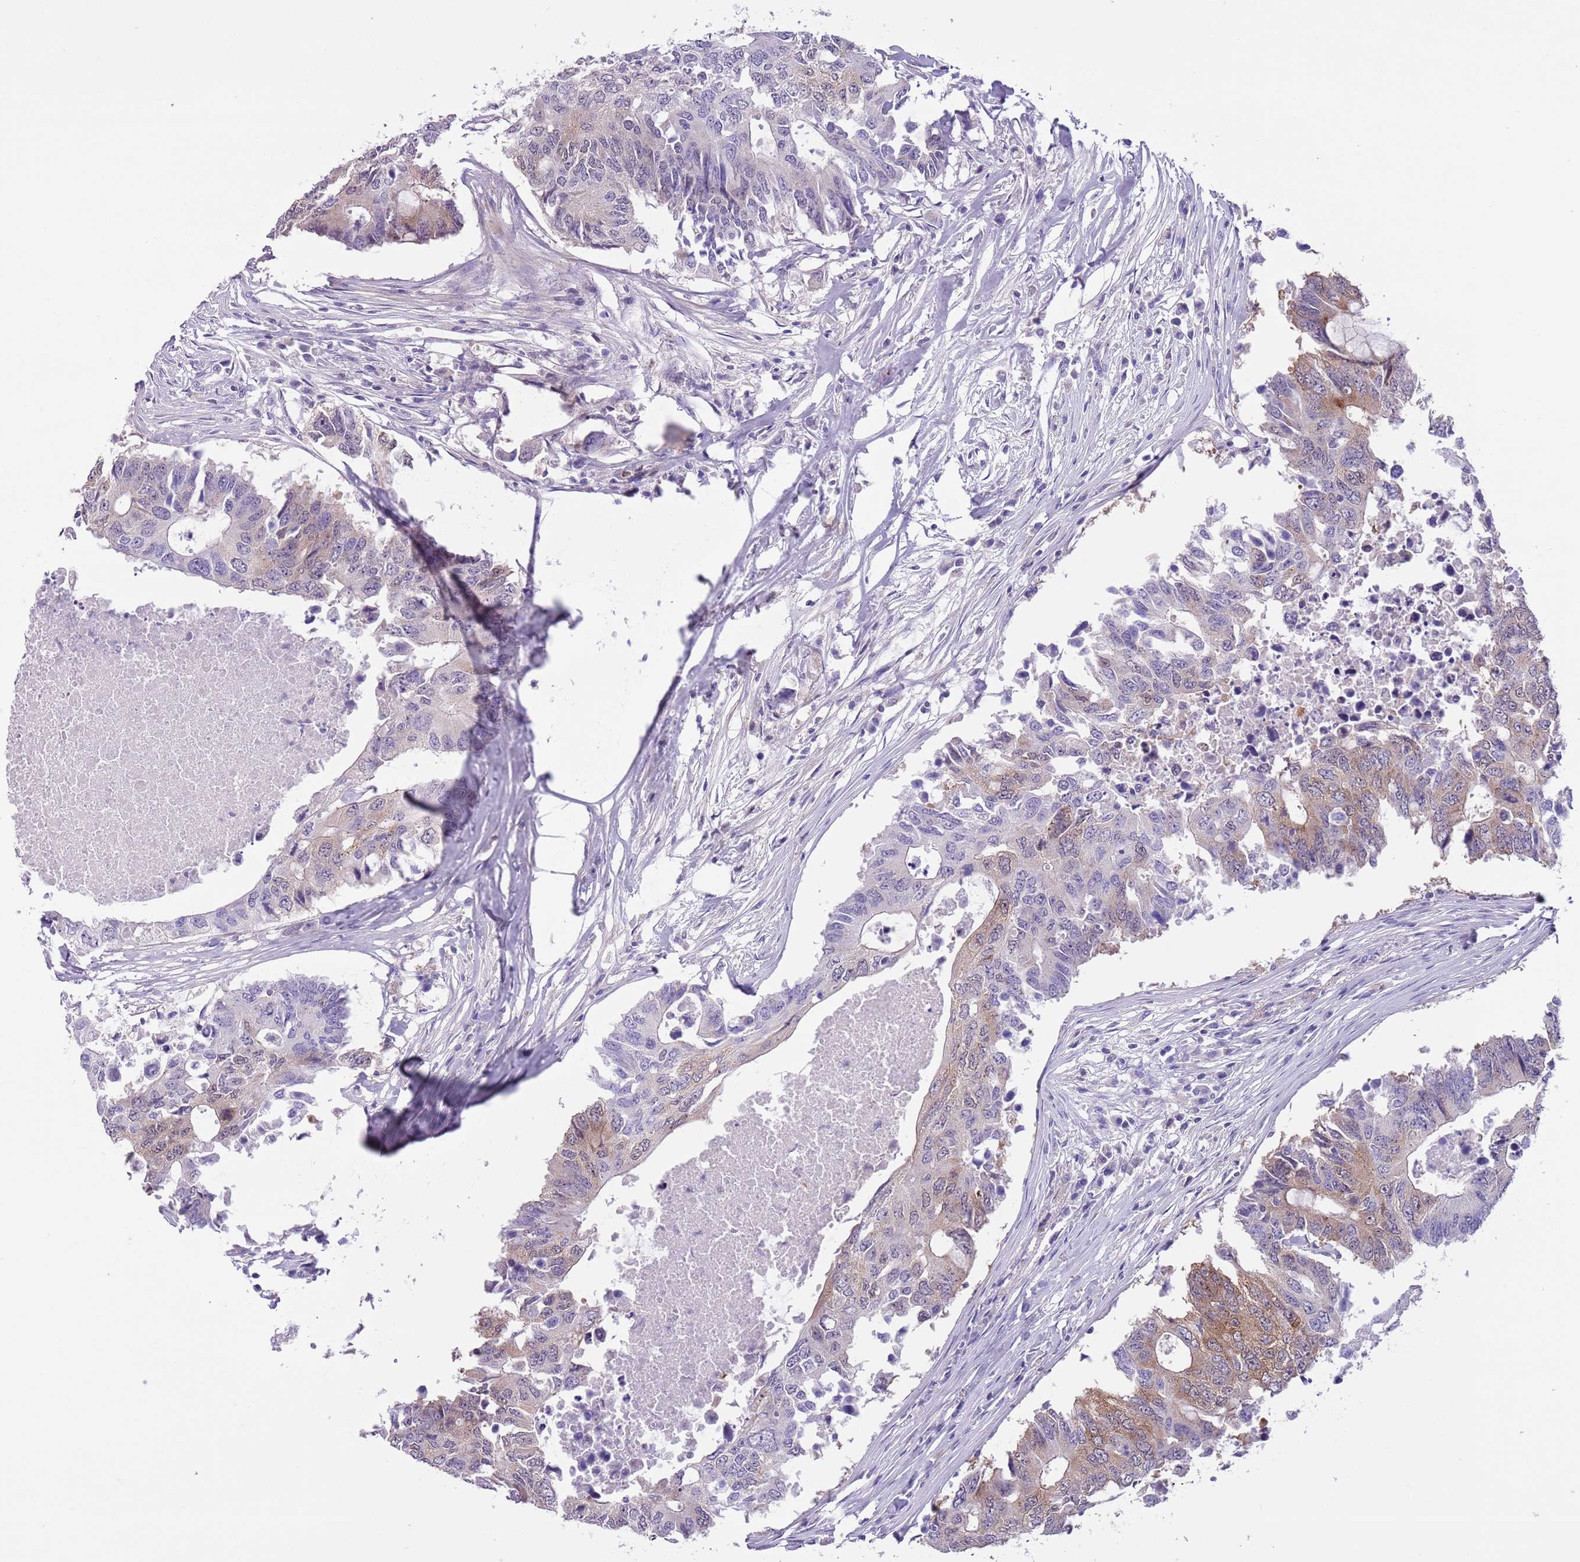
{"staining": {"intensity": "moderate", "quantity": "25%-75%", "location": "cytoplasmic/membranous"}, "tissue": "colorectal cancer", "cell_type": "Tumor cells", "image_type": "cancer", "snomed": [{"axis": "morphology", "description": "Adenocarcinoma, NOS"}, {"axis": "topography", "description": "Colon"}], "caption": "High-magnification brightfield microscopy of colorectal adenocarcinoma stained with DAB (brown) and counterstained with hematoxylin (blue). tumor cells exhibit moderate cytoplasmic/membranous positivity is appreciated in about25%-75% of cells.", "gene": "PFKFB2", "patient": {"sex": "male", "age": 71}}